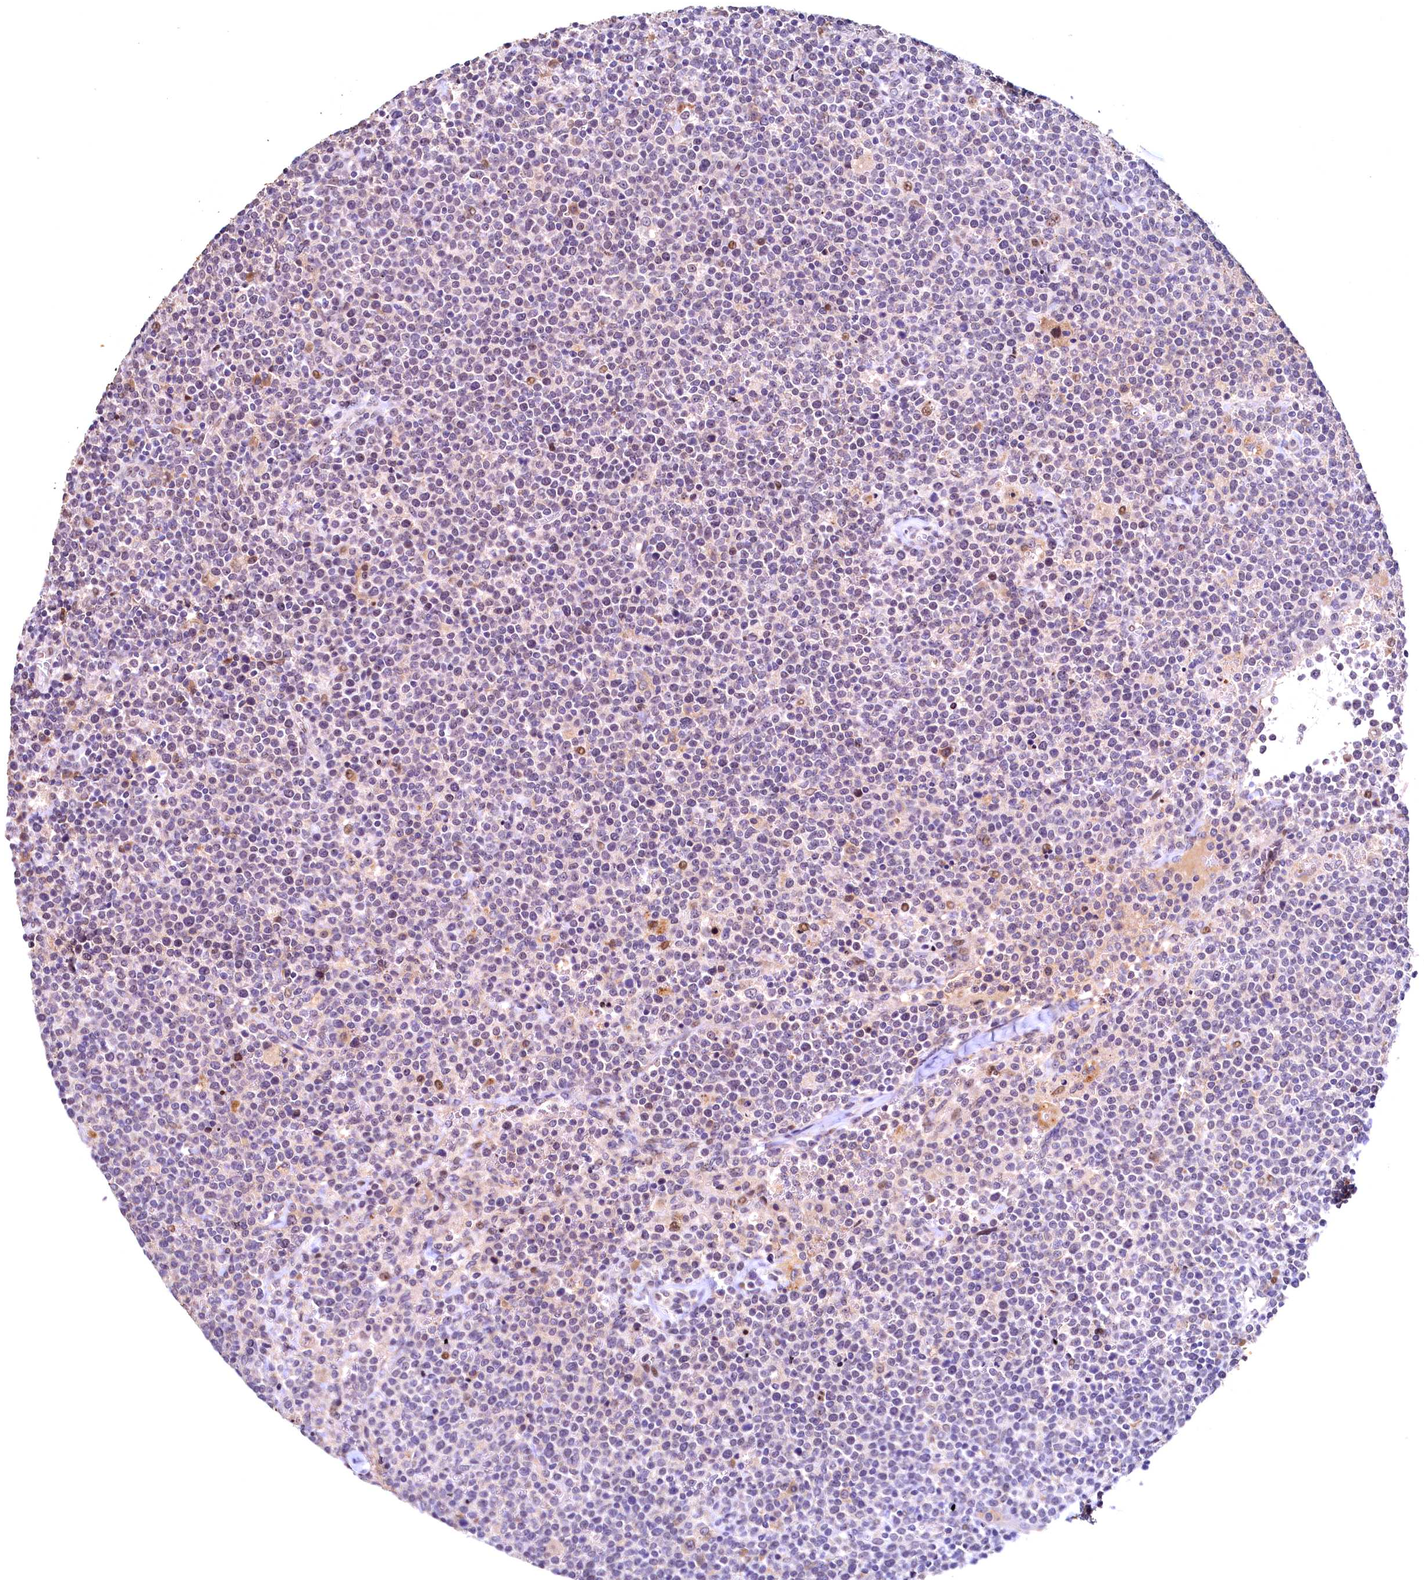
{"staining": {"intensity": "moderate", "quantity": "<25%", "location": "nuclear"}, "tissue": "lymphoma", "cell_type": "Tumor cells", "image_type": "cancer", "snomed": [{"axis": "morphology", "description": "Malignant lymphoma, non-Hodgkin's type, High grade"}, {"axis": "topography", "description": "Lymph node"}], "caption": "Immunohistochemical staining of high-grade malignant lymphoma, non-Hodgkin's type demonstrates low levels of moderate nuclear expression in approximately <25% of tumor cells.", "gene": "LATS2", "patient": {"sex": "male", "age": 61}}